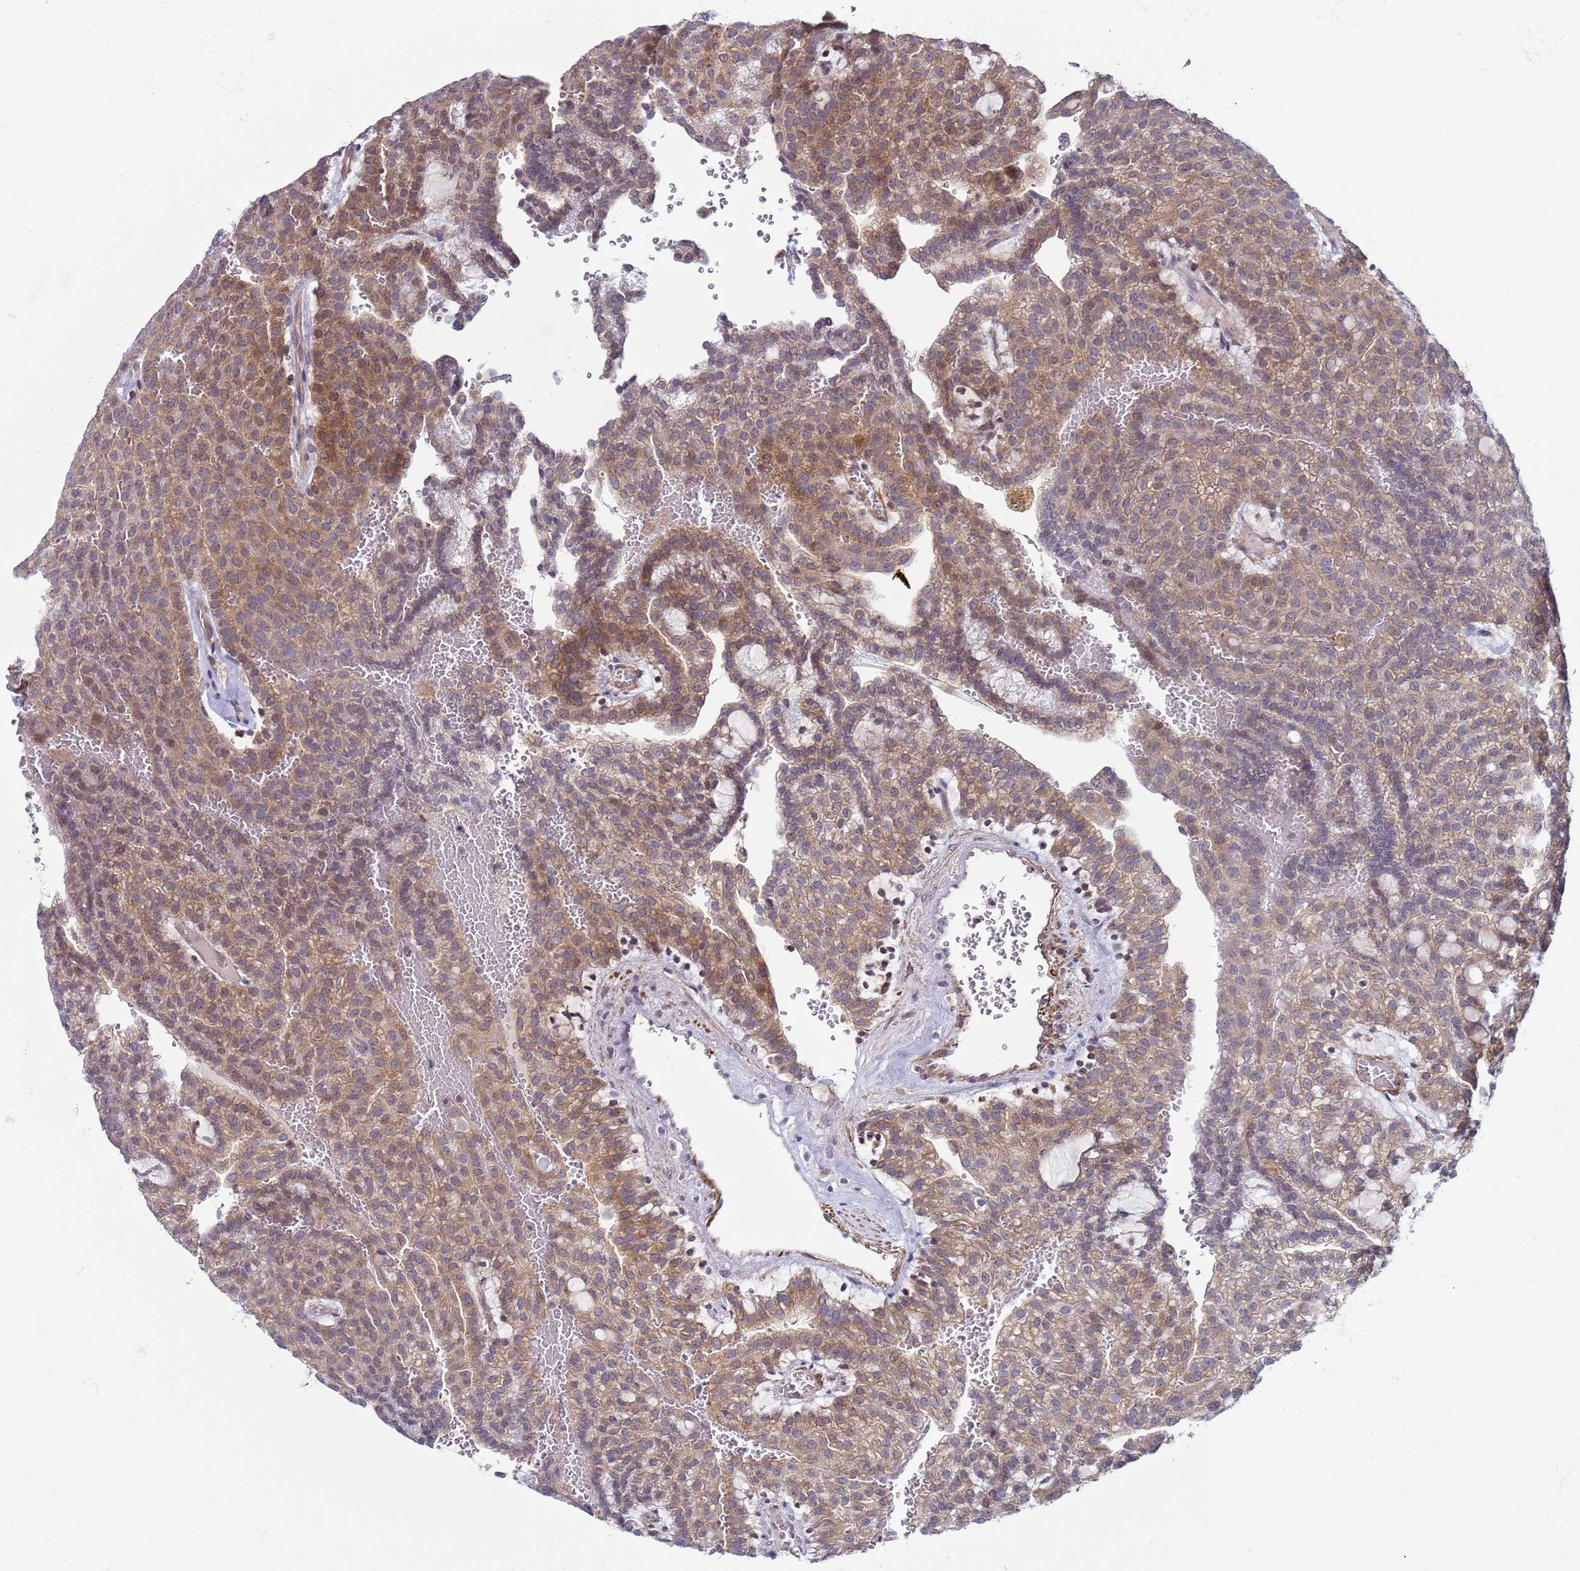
{"staining": {"intensity": "moderate", "quantity": ">75%", "location": "cytoplasmic/membranous"}, "tissue": "renal cancer", "cell_type": "Tumor cells", "image_type": "cancer", "snomed": [{"axis": "morphology", "description": "Adenocarcinoma, NOS"}, {"axis": "topography", "description": "Kidney"}], "caption": "The photomicrograph demonstrates a brown stain indicating the presence of a protein in the cytoplasmic/membranous of tumor cells in renal cancer (adenocarcinoma). Using DAB (3,3'-diaminobenzidine) (brown) and hematoxylin (blue) stains, captured at high magnification using brightfield microscopy.", "gene": "SNAPC4", "patient": {"sex": "male", "age": 63}}